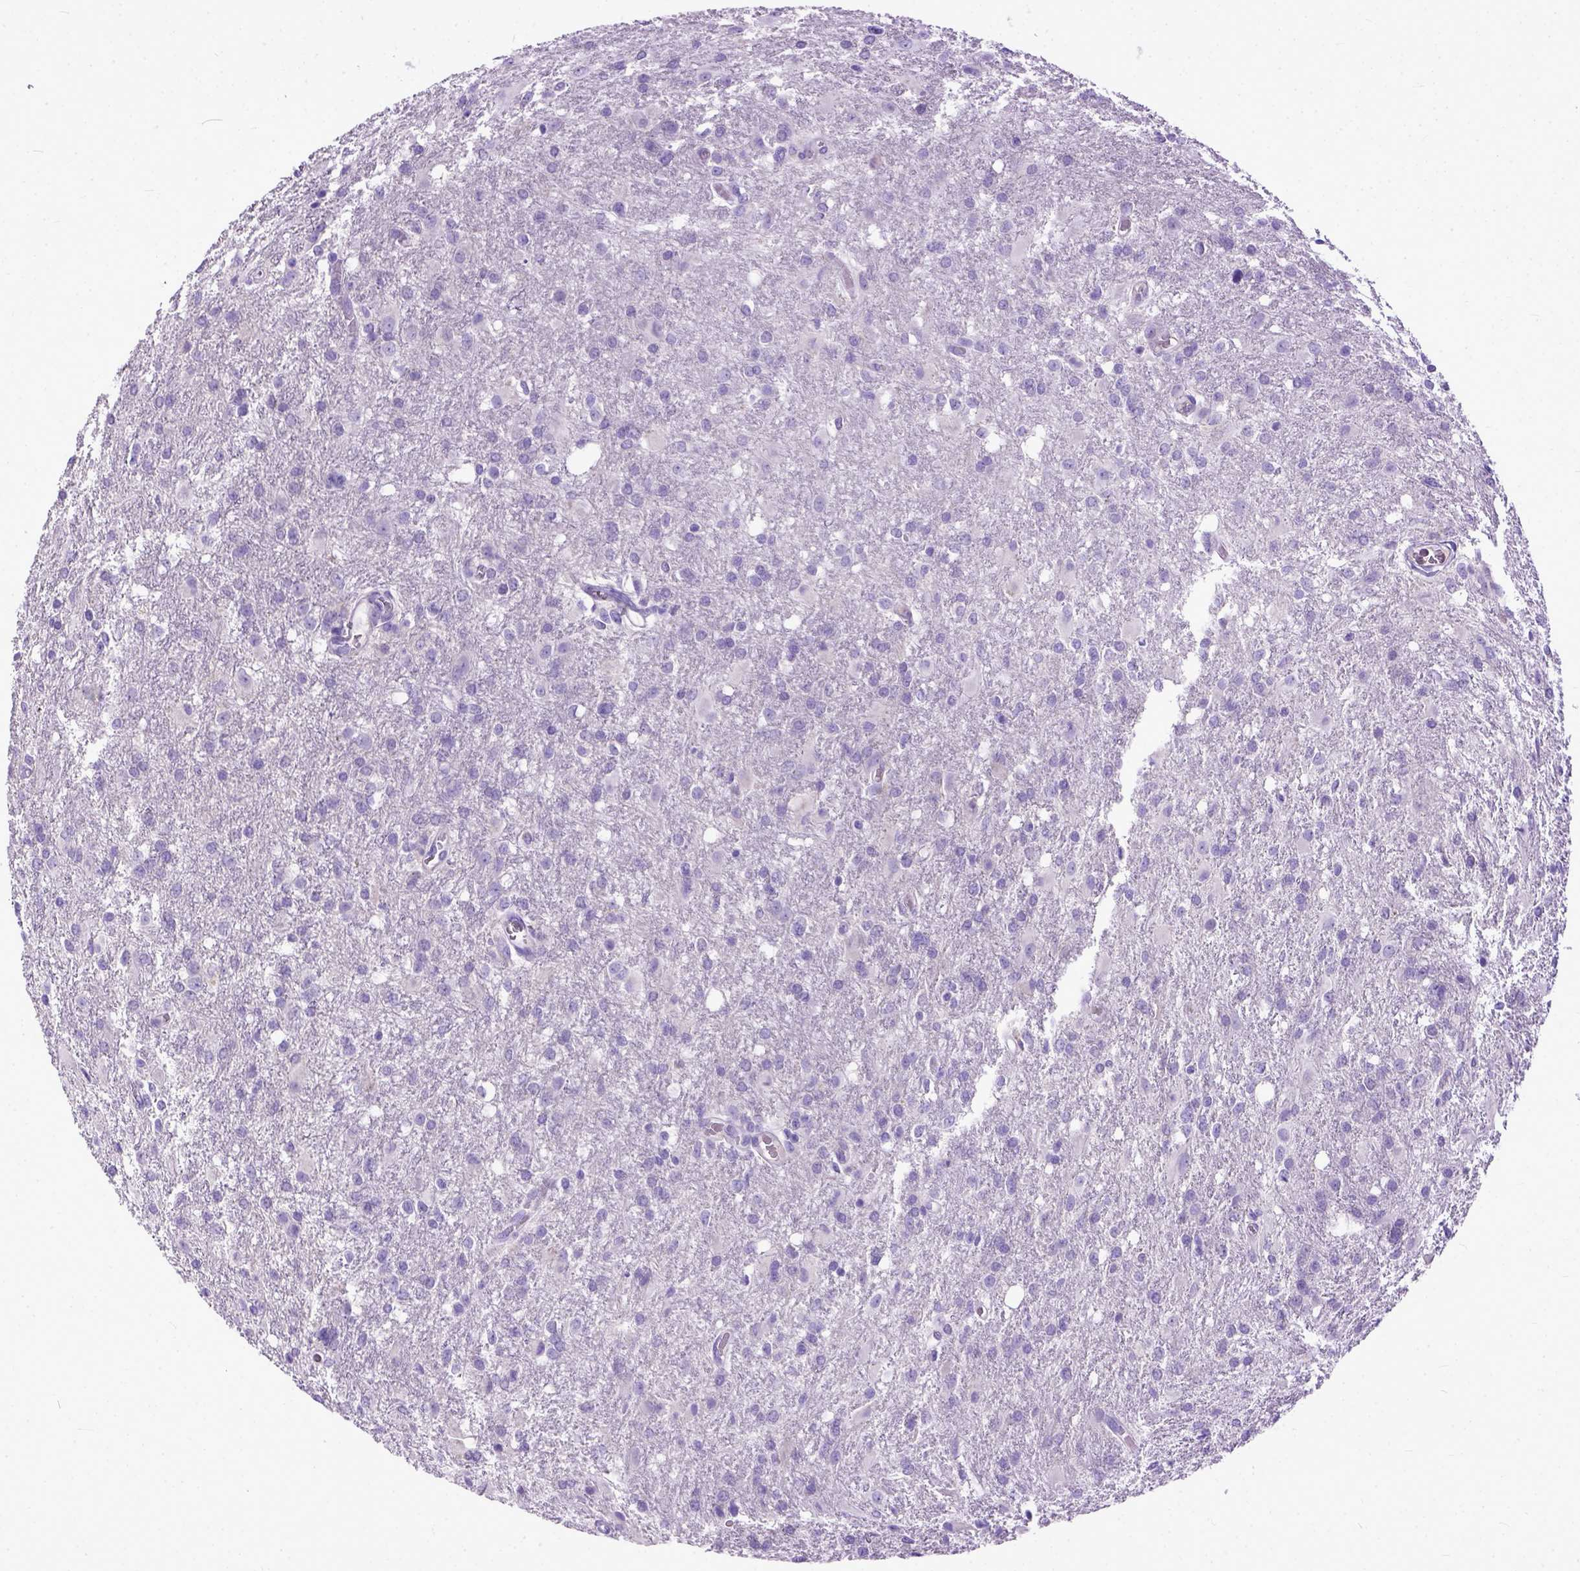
{"staining": {"intensity": "negative", "quantity": "none", "location": "none"}, "tissue": "glioma", "cell_type": "Tumor cells", "image_type": "cancer", "snomed": [{"axis": "morphology", "description": "Glioma, malignant, High grade"}, {"axis": "topography", "description": "Brain"}], "caption": "Malignant glioma (high-grade) was stained to show a protein in brown. There is no significant positivity in tumor cells. (Immunohistochemistry, brightfield microscopy, high magnification).", "gene": "PLK5", "patient": {"sex": "male", "age": 68}}